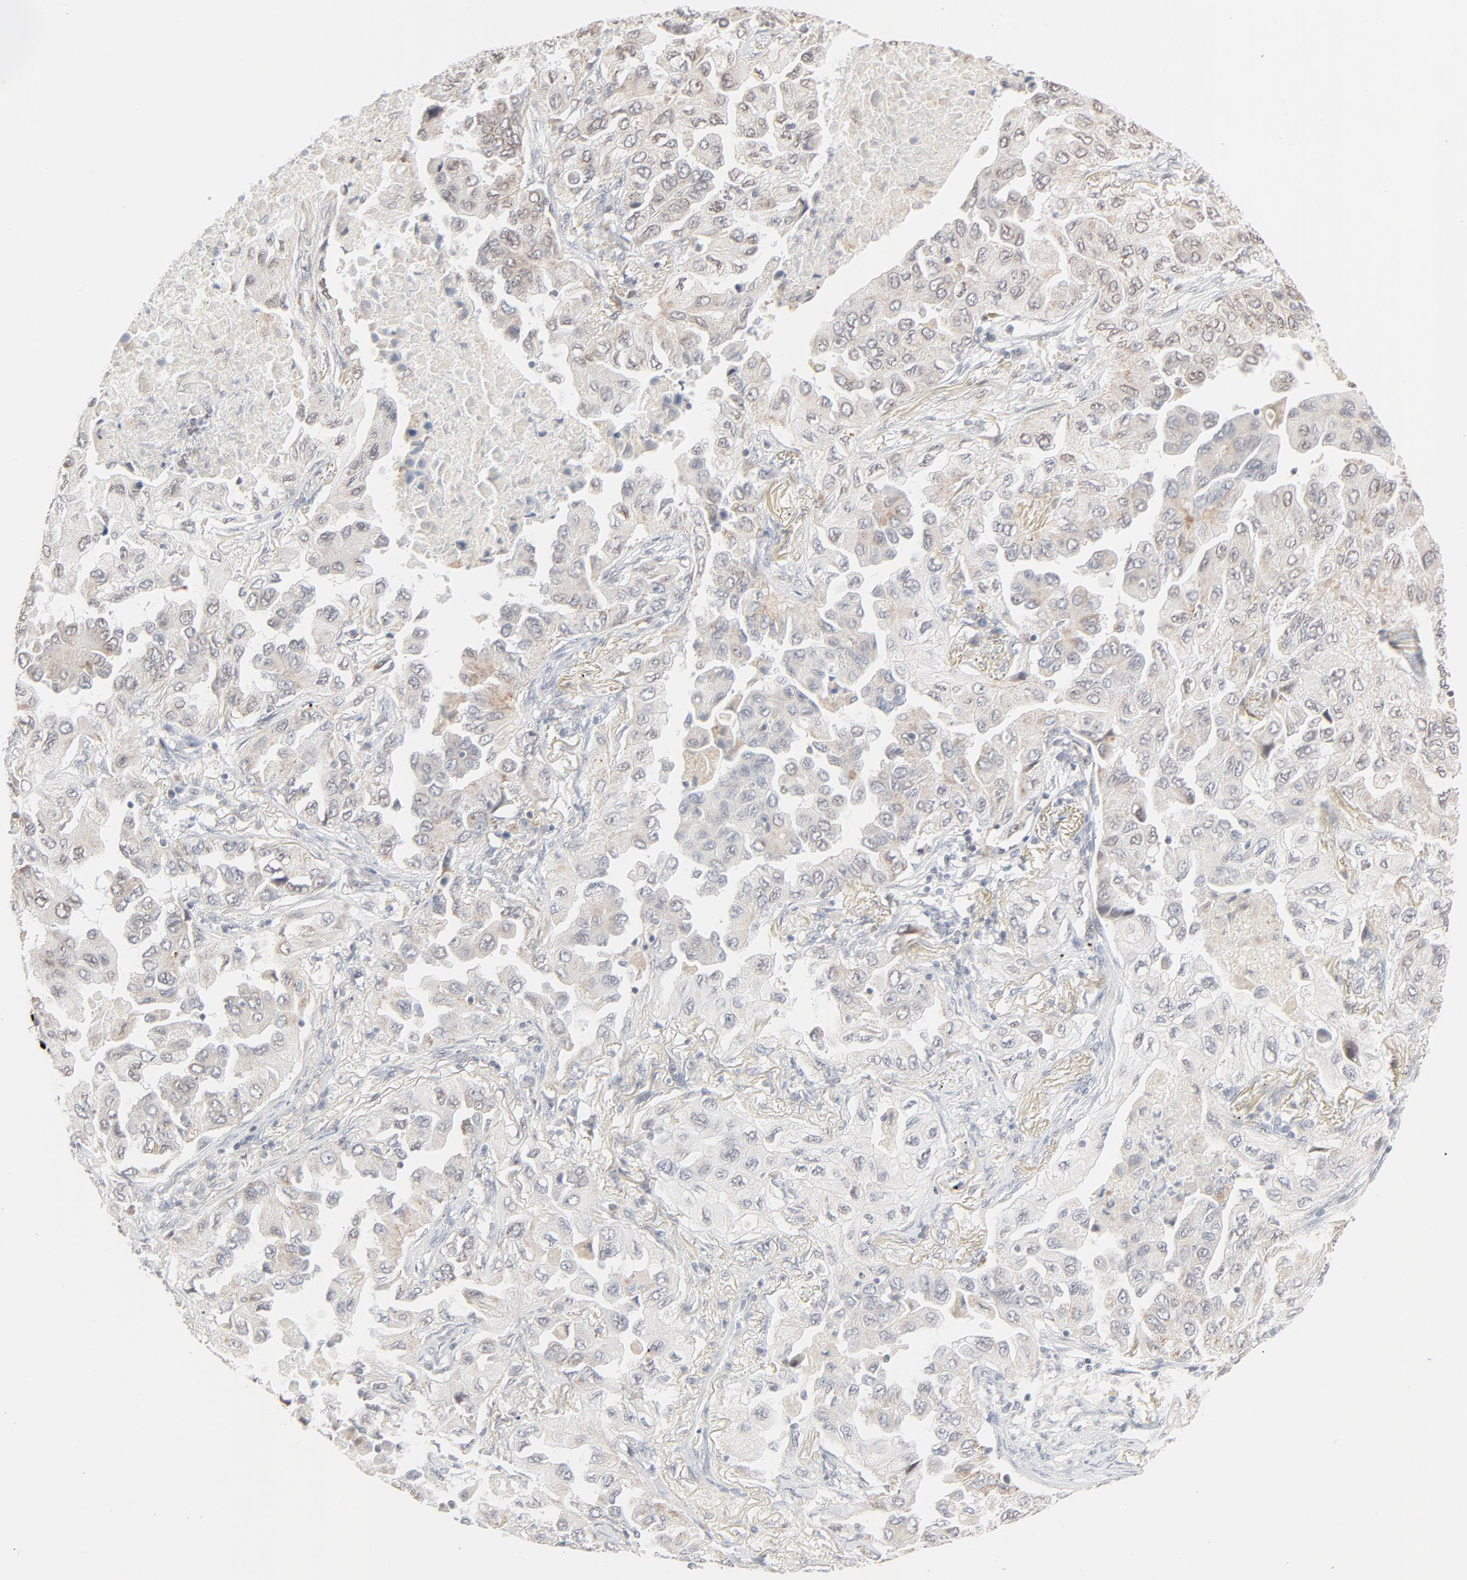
{"staining": {"intensity": "weak", "quantity": "25%-75%", "location": "cytoplasmic/membranous,nuclear"}, "tissue": "lung cancer", "cell_type": "Tumor cells", "image_type": "cancer", "snomed": [{"axis": "morphology", "description": "Adenocarcinoma, NOS"}, {"axis": "topography", "description": "Lung"}], "caption": "Weak cytoplasmic/membranous and nuclear staining is appreciated in approximately 25%-75% of tumor cells in lung cancer. The staining was performed using DAB to visualize the protein expression in brown, while the nuclei were stained in blue with hematoxylin (Magnification: 20x).", "gene": "MAD1L1", "patient": {"sex": "female", "age": 65}}